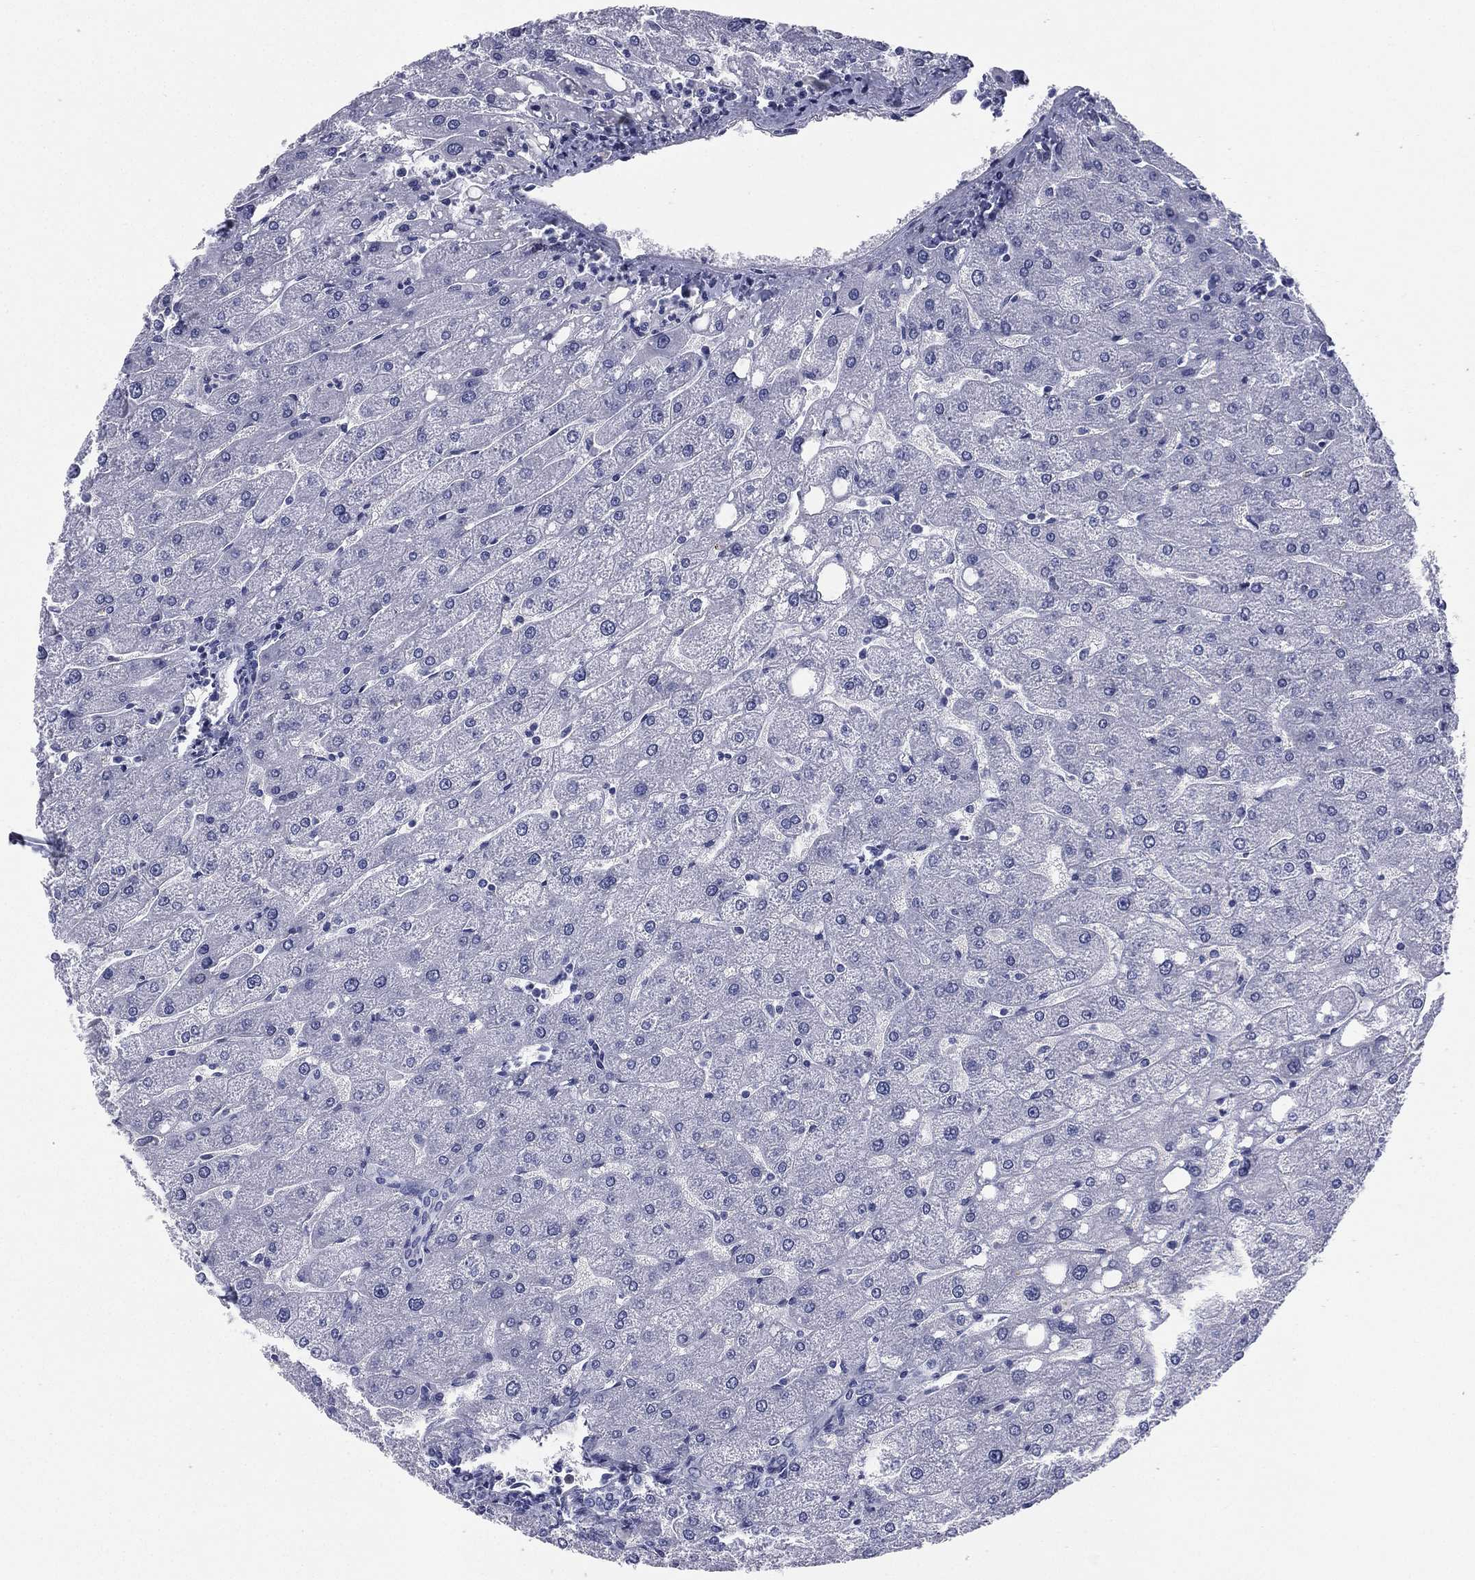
{"staining": {"intensity": "negative", "quantity": "none", "location": "none"}, "tissue": "liver", "cell_type": "Cholangiocytes", "image_type": "normal", "snomed": [{"axis": "morphology", "description": "Normal tissue, NOS"}, {"axis": "topography", "description": "Liver"}], "caption": "Immunohistochemical staining of normal liver displays no significant expression in cholangiocytes. (DAB (3,3'-diaminobenzidine) immunohistochemistry with hematoxylin counter stain).", "gene": "FCER2", "patient": {"sex": "male", "age": 67}}